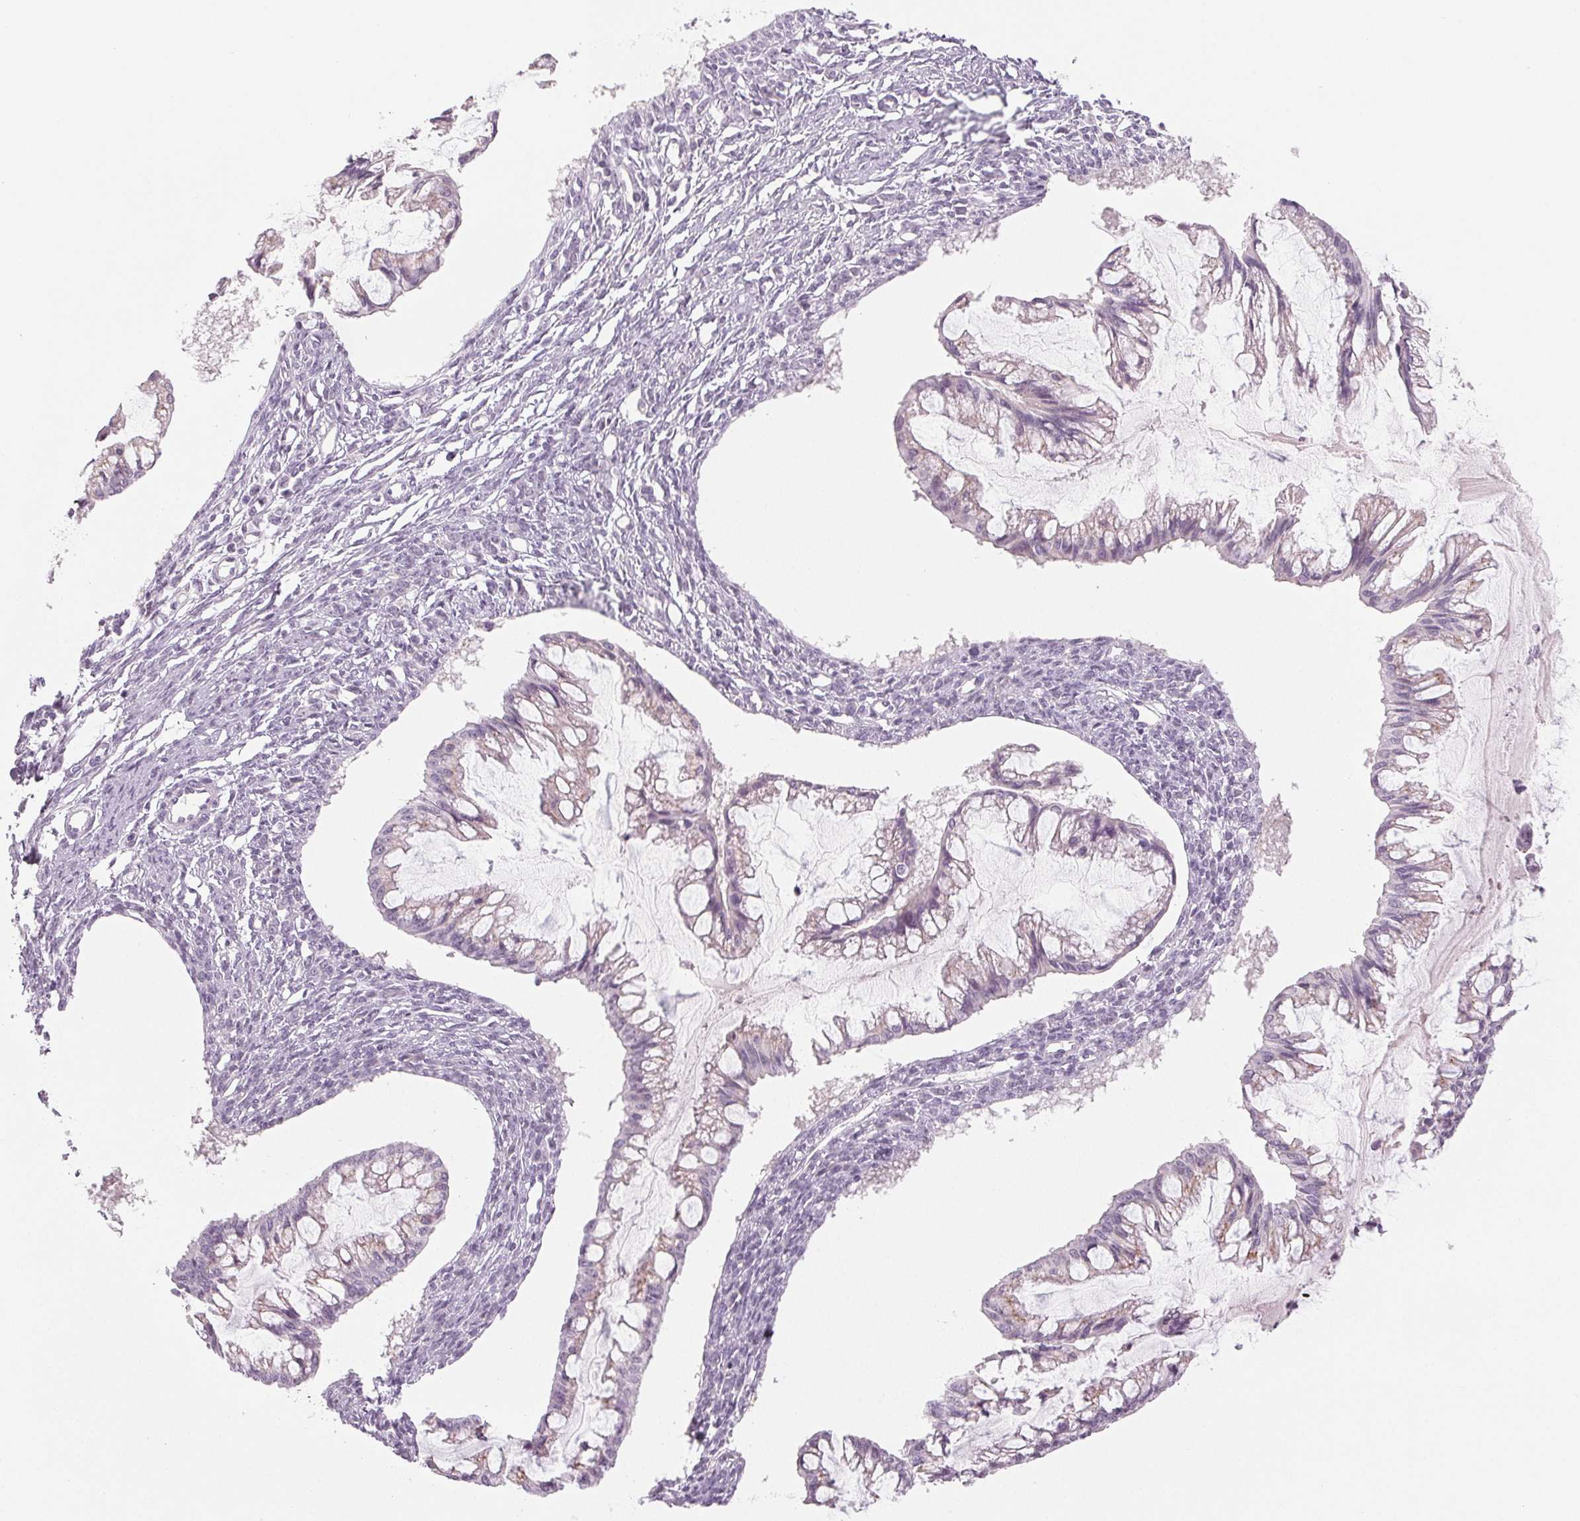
{"staining": {"intensity": "weak", "quantity": "25%-75%", "location": "cytoplasmic/membranous"}, "tissue": "ovarian cancer", "cell_type": "Tumor cells", "image_type": "cancer", "snomed": [{"axis": "morphology", "description": "Cystadenocarcinoma, mucinous, NOS"}, {"axis": "topography", "description": "Ovary"}], "caption": "The image reveals immunohistochemical staining of ovarian mucinous cystadenocarcinoma. There is weak cytoplasmic/membranous staining is appreciated in about 25%-75% of tumor cells. (brown staining indicates protein expression, while blue staining denotes nuclei).", "gene": "EHHADH", "patient": {"sex": "female", "age": 73}}